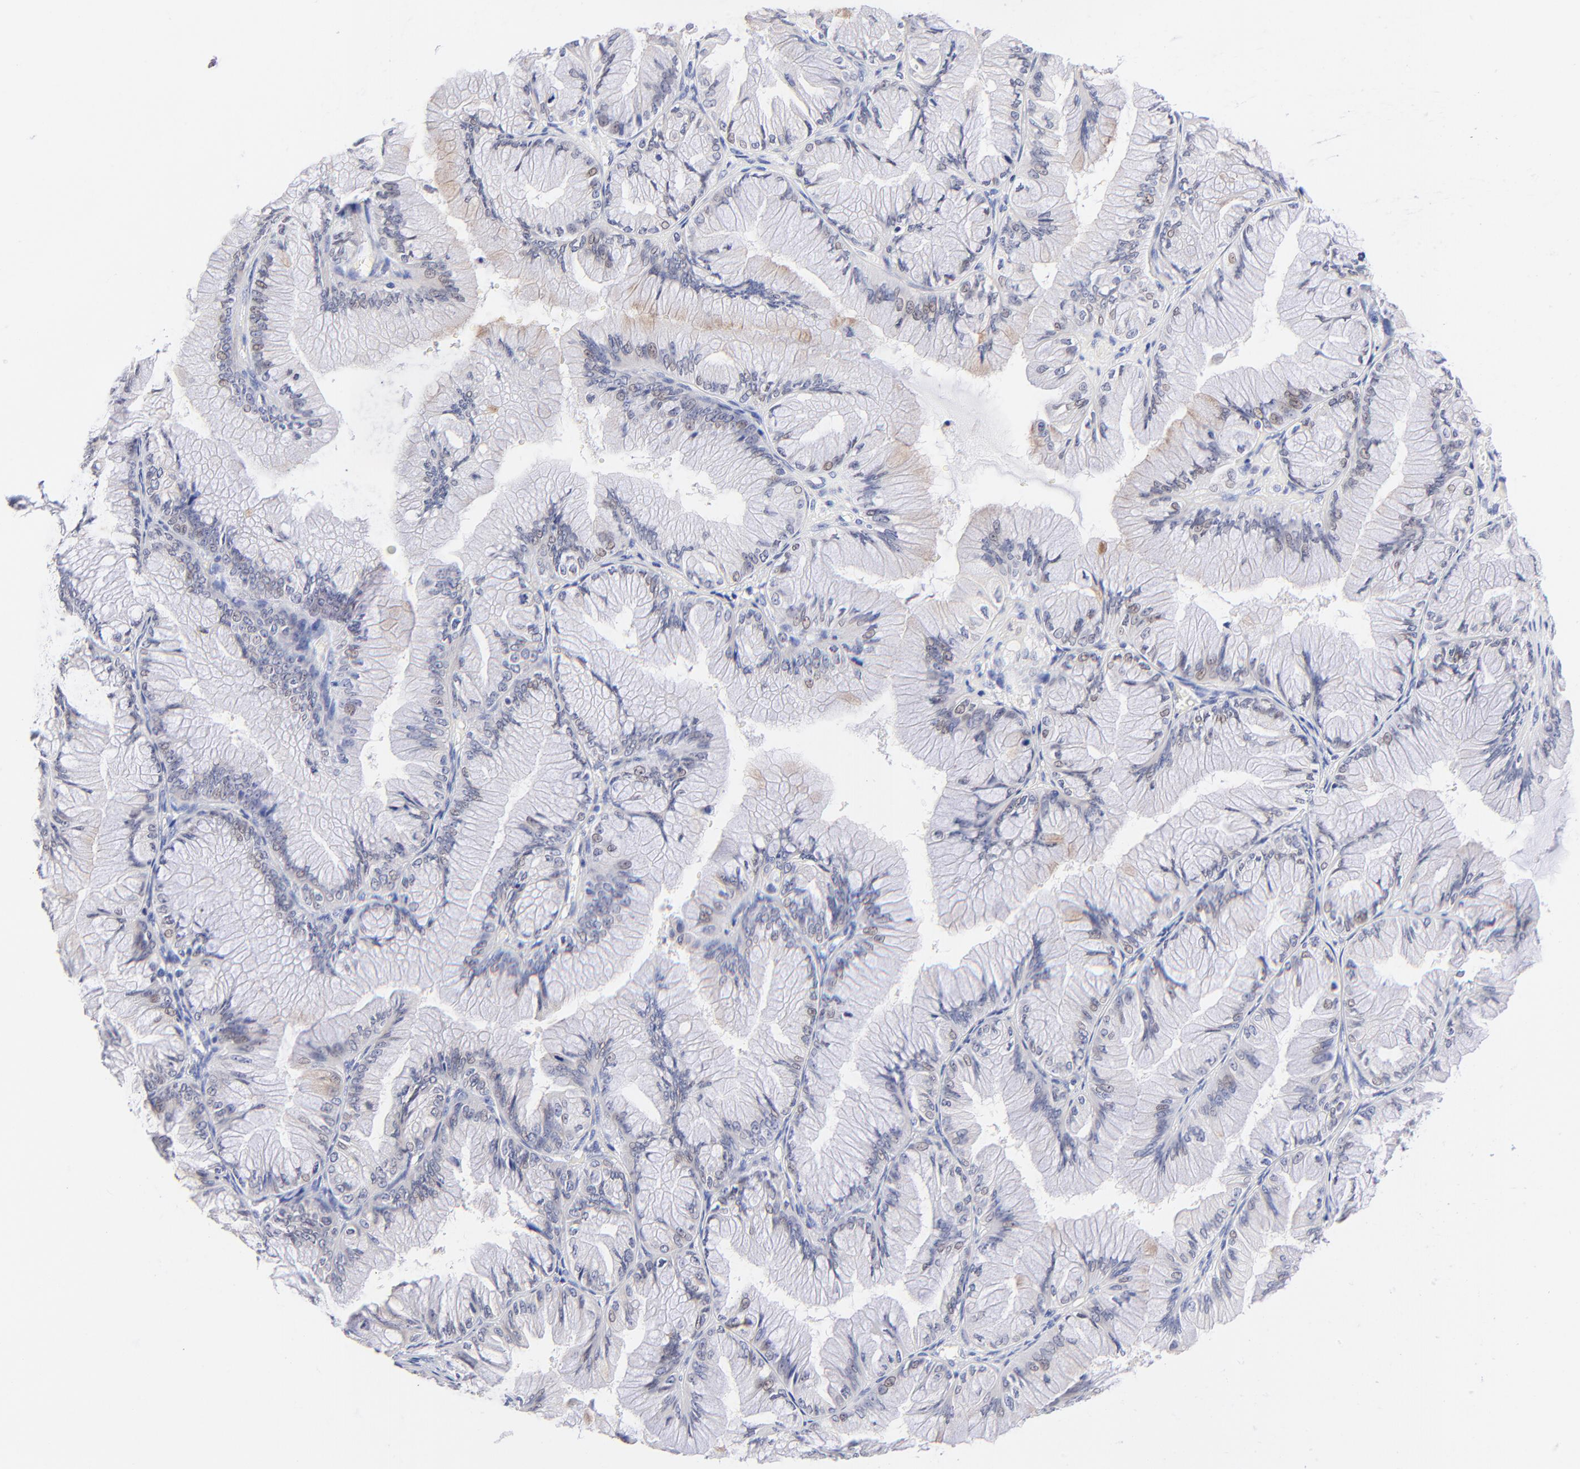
{"staining": {"intensity": "weak", "quantity": "<25%", "location": "cytoplasmic/membranous"}, "tissue": "ovarian cancer", "cell_type": "Tumor cells", "image_type": "cancer", "snomed": [{"axis": "morphology", "description": "Cystadenocarcinoma, mucinous, NOS"}, {"axis": "topography", "description": "Ovary"}], "caption": "This is an immunohistochemistry (IHC) photomicrograph of mucinous cystadenocarcinoma (ovarian). There is no staining in tumor cells.", "gene": "EBP", "patient": {"sex": "female", "age": 63}}